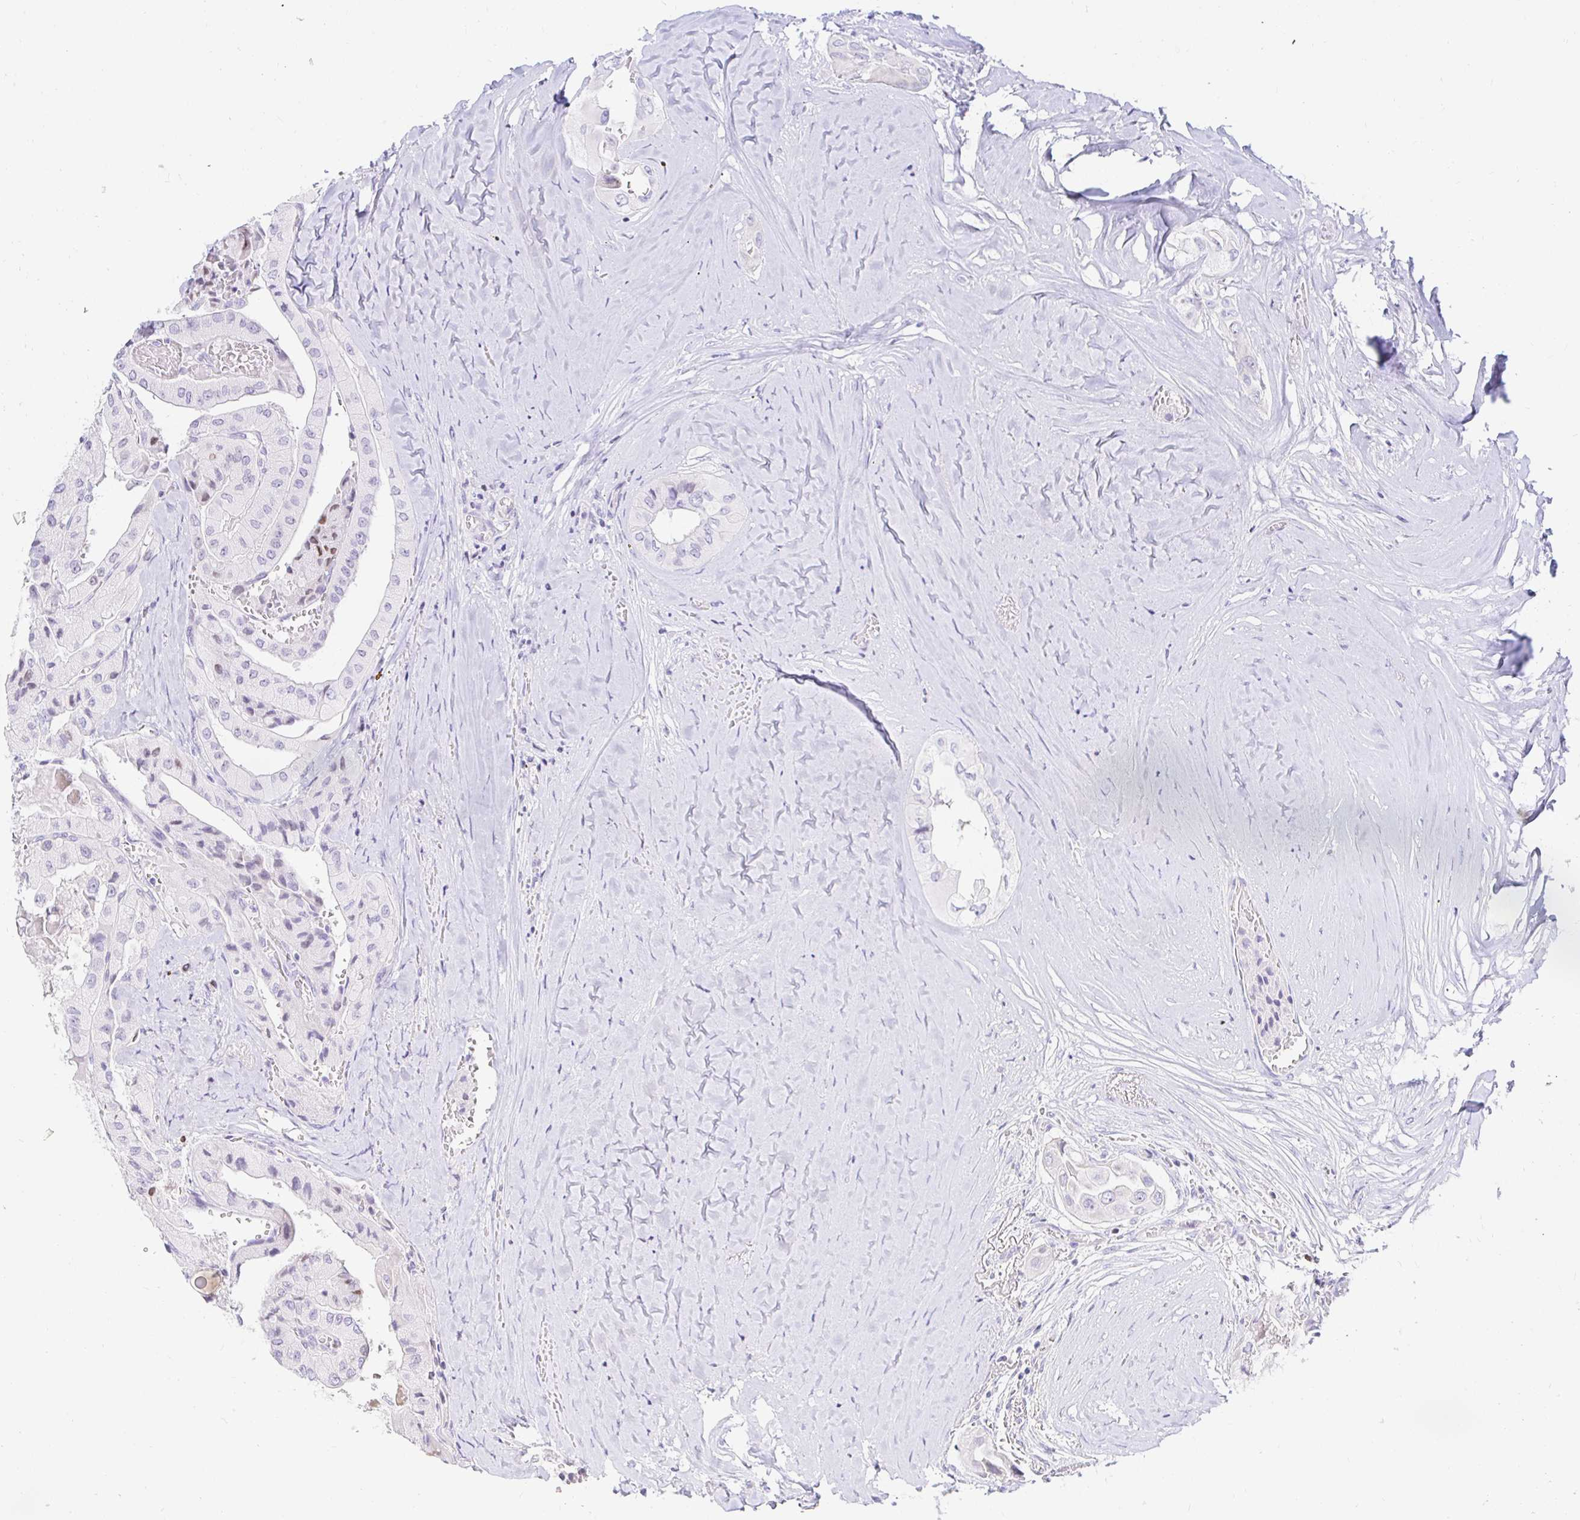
{"staining": {"intensity": "negative", "quantity": "none", "location": "none"}, "tissue": "thyroid cancer", "cell_type": "Tumor cells", "image_type": "cancer", "snomed": [{"axis": "morphology", "description": "Normal tissue, NOS"}, {"axis": "morphology", "description": "Papillary adenocarcinoma, NOS"}, {"axis": "topography", "description": "Thyroid gland"}], "caption": "Tumor cells are negative for brown protein staining in papillary adenocarcinoma (thyroid).", "gene": "CAPSL", "patient": {"sex": "female", "age": 59}}